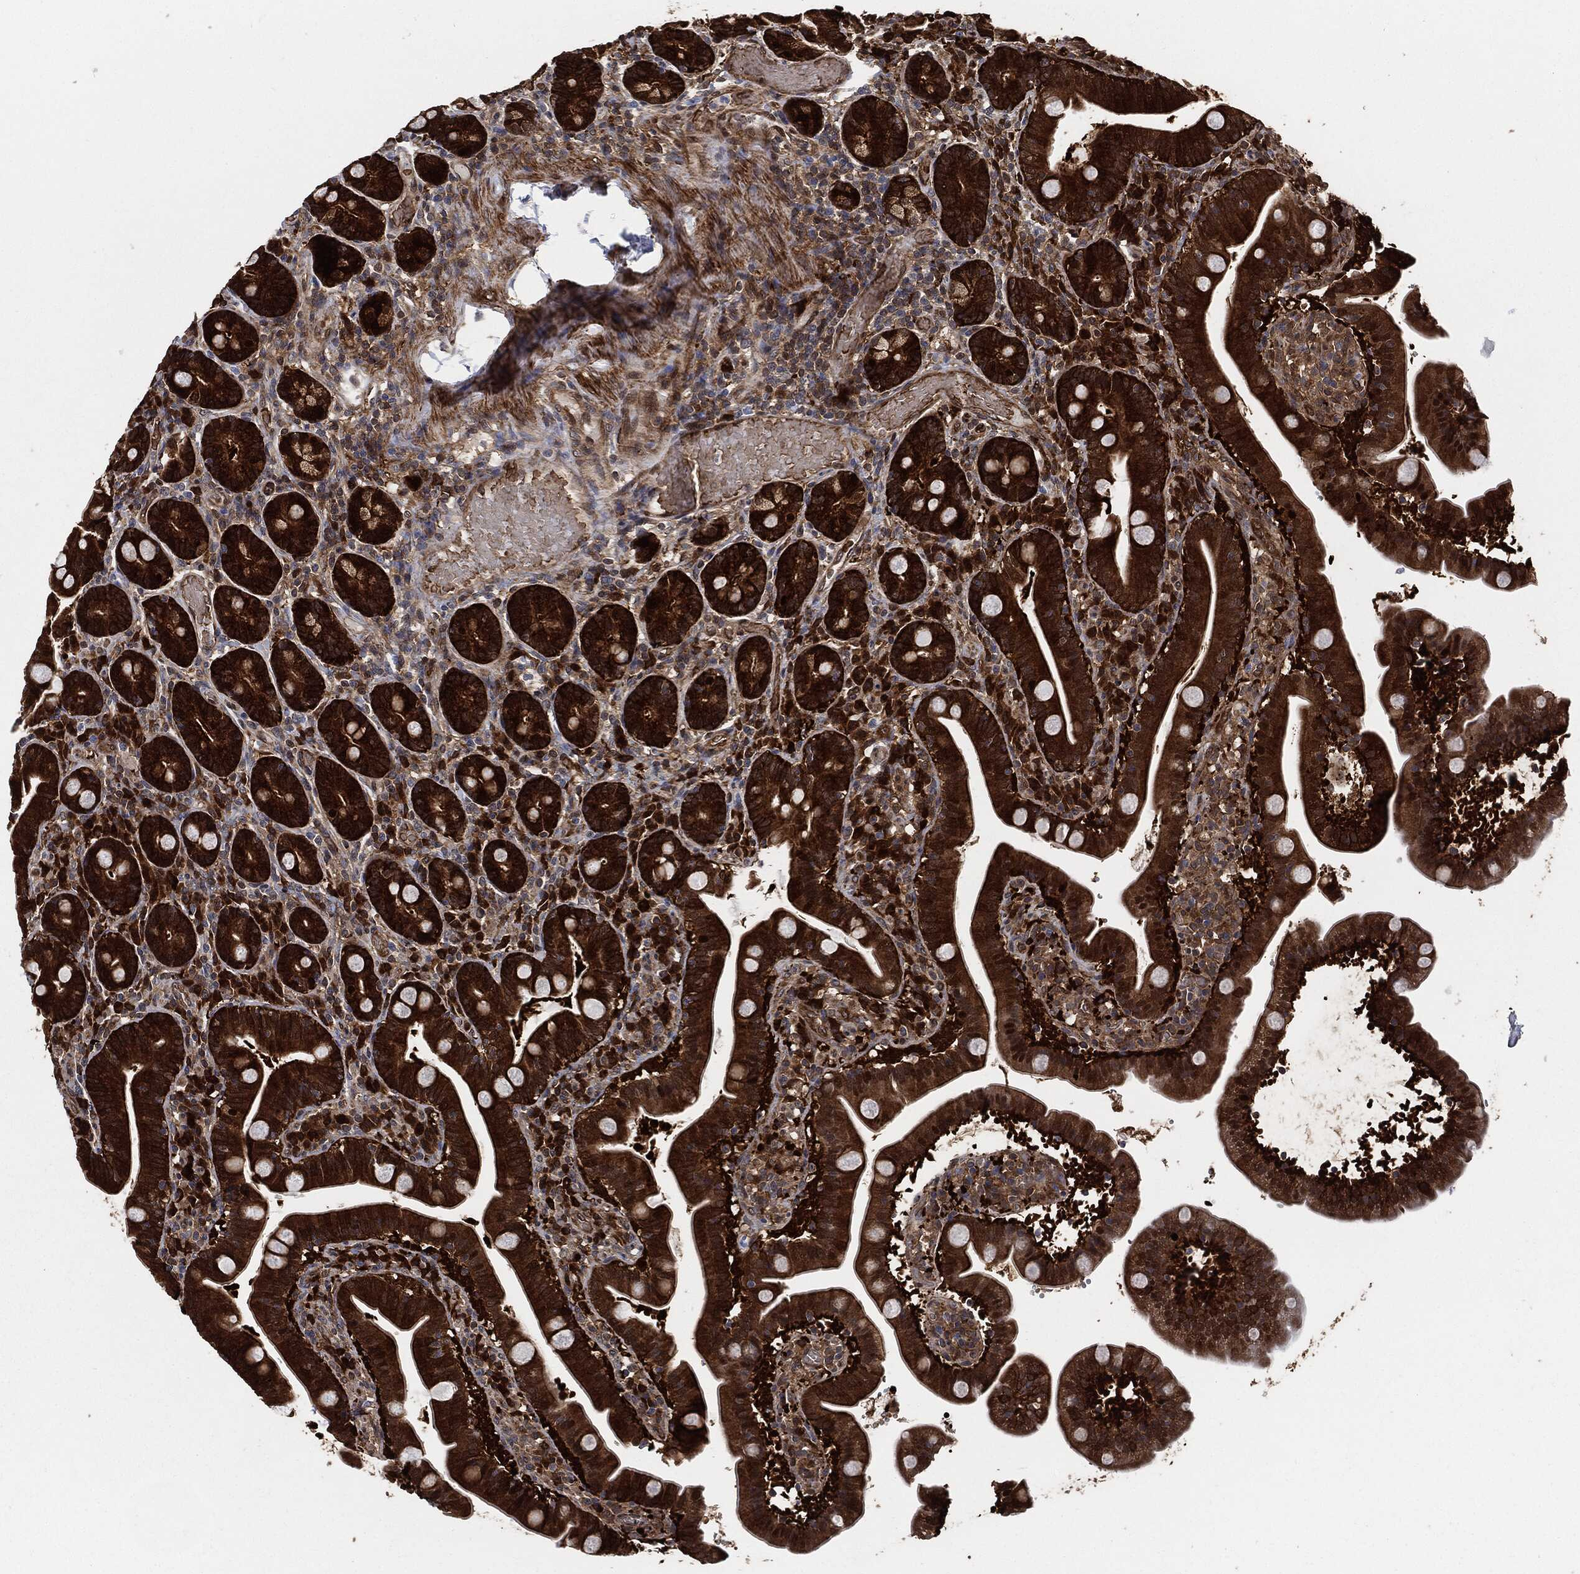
{"staining": {"intensity": "strong", "quantity": ">75%", "location": "cytoplasmic/membranous"}, "tissue": "small intestine", "cell_type": "Glandular cells", "image_type": "normal", "snomed": [{"axis": "morphology", "description": "Normal tissue, NOS"}, {"axis": "topography", "description": "Small intestine"}], "caption": "Strong cytoplasmic/membranous protein positivity is appreciated in about >75% of glandular cells in small intestine.", "gene": "PRDX2", "patient": {"sex": "male", "age": 66}}